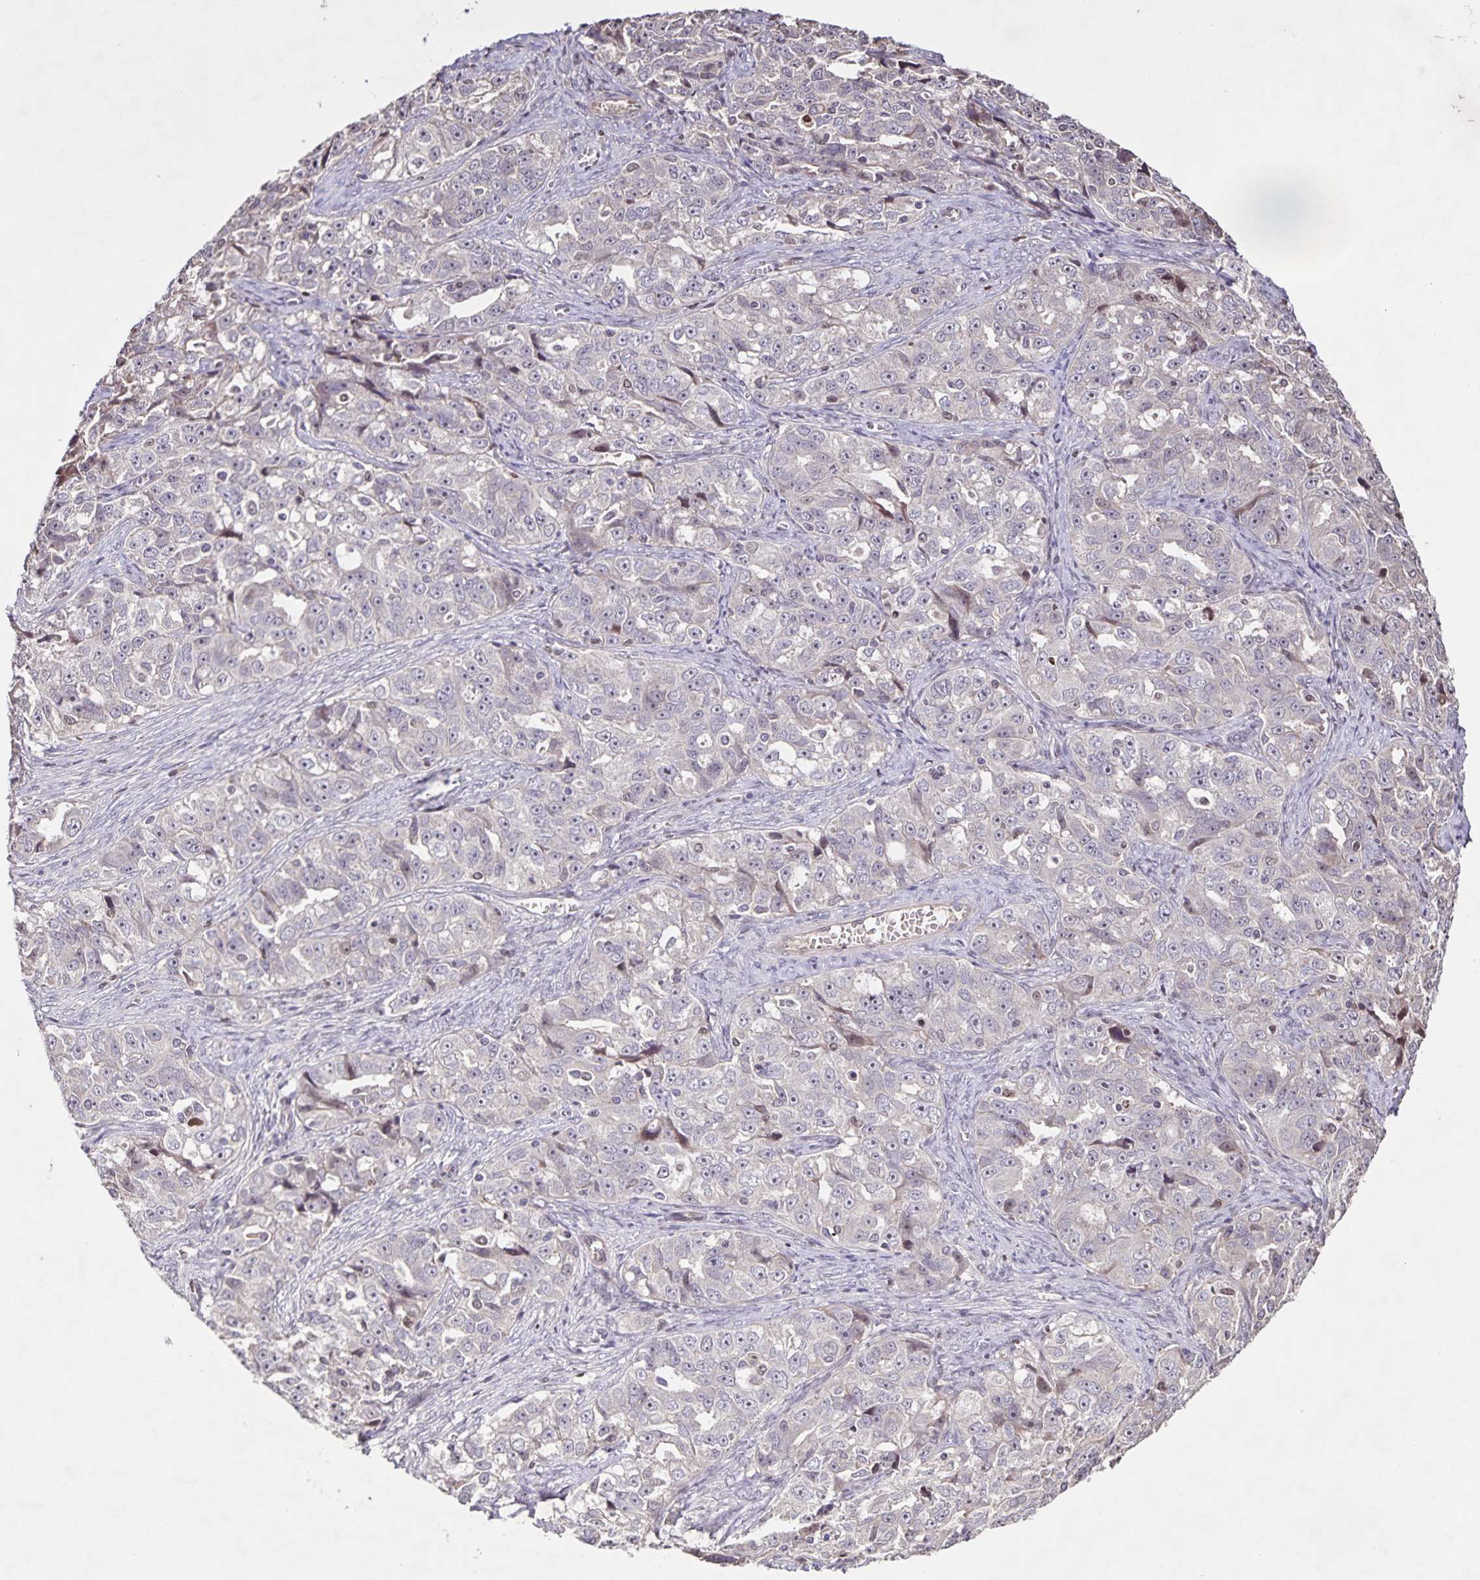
{"staining": {"intensity": "weak", "quantity": "<25%", "location": "nuclear"}, "tissue": "ovarian cancer", "cell_type": "Tumor cells", "image_type": "cancer", "snomed": [{"axis": "morphology", "description": "Cystadenocarcinoma, serous, NOS"}, {"axis": "topography", "description": "Ovary"}], "caption": "There is no significant positivity in tumor cells of ovarian cancer. (IHC, brightfield microscopy, high magnification).", "gene": "GDF2", "patient": {"sex": "female", "age": 51}}